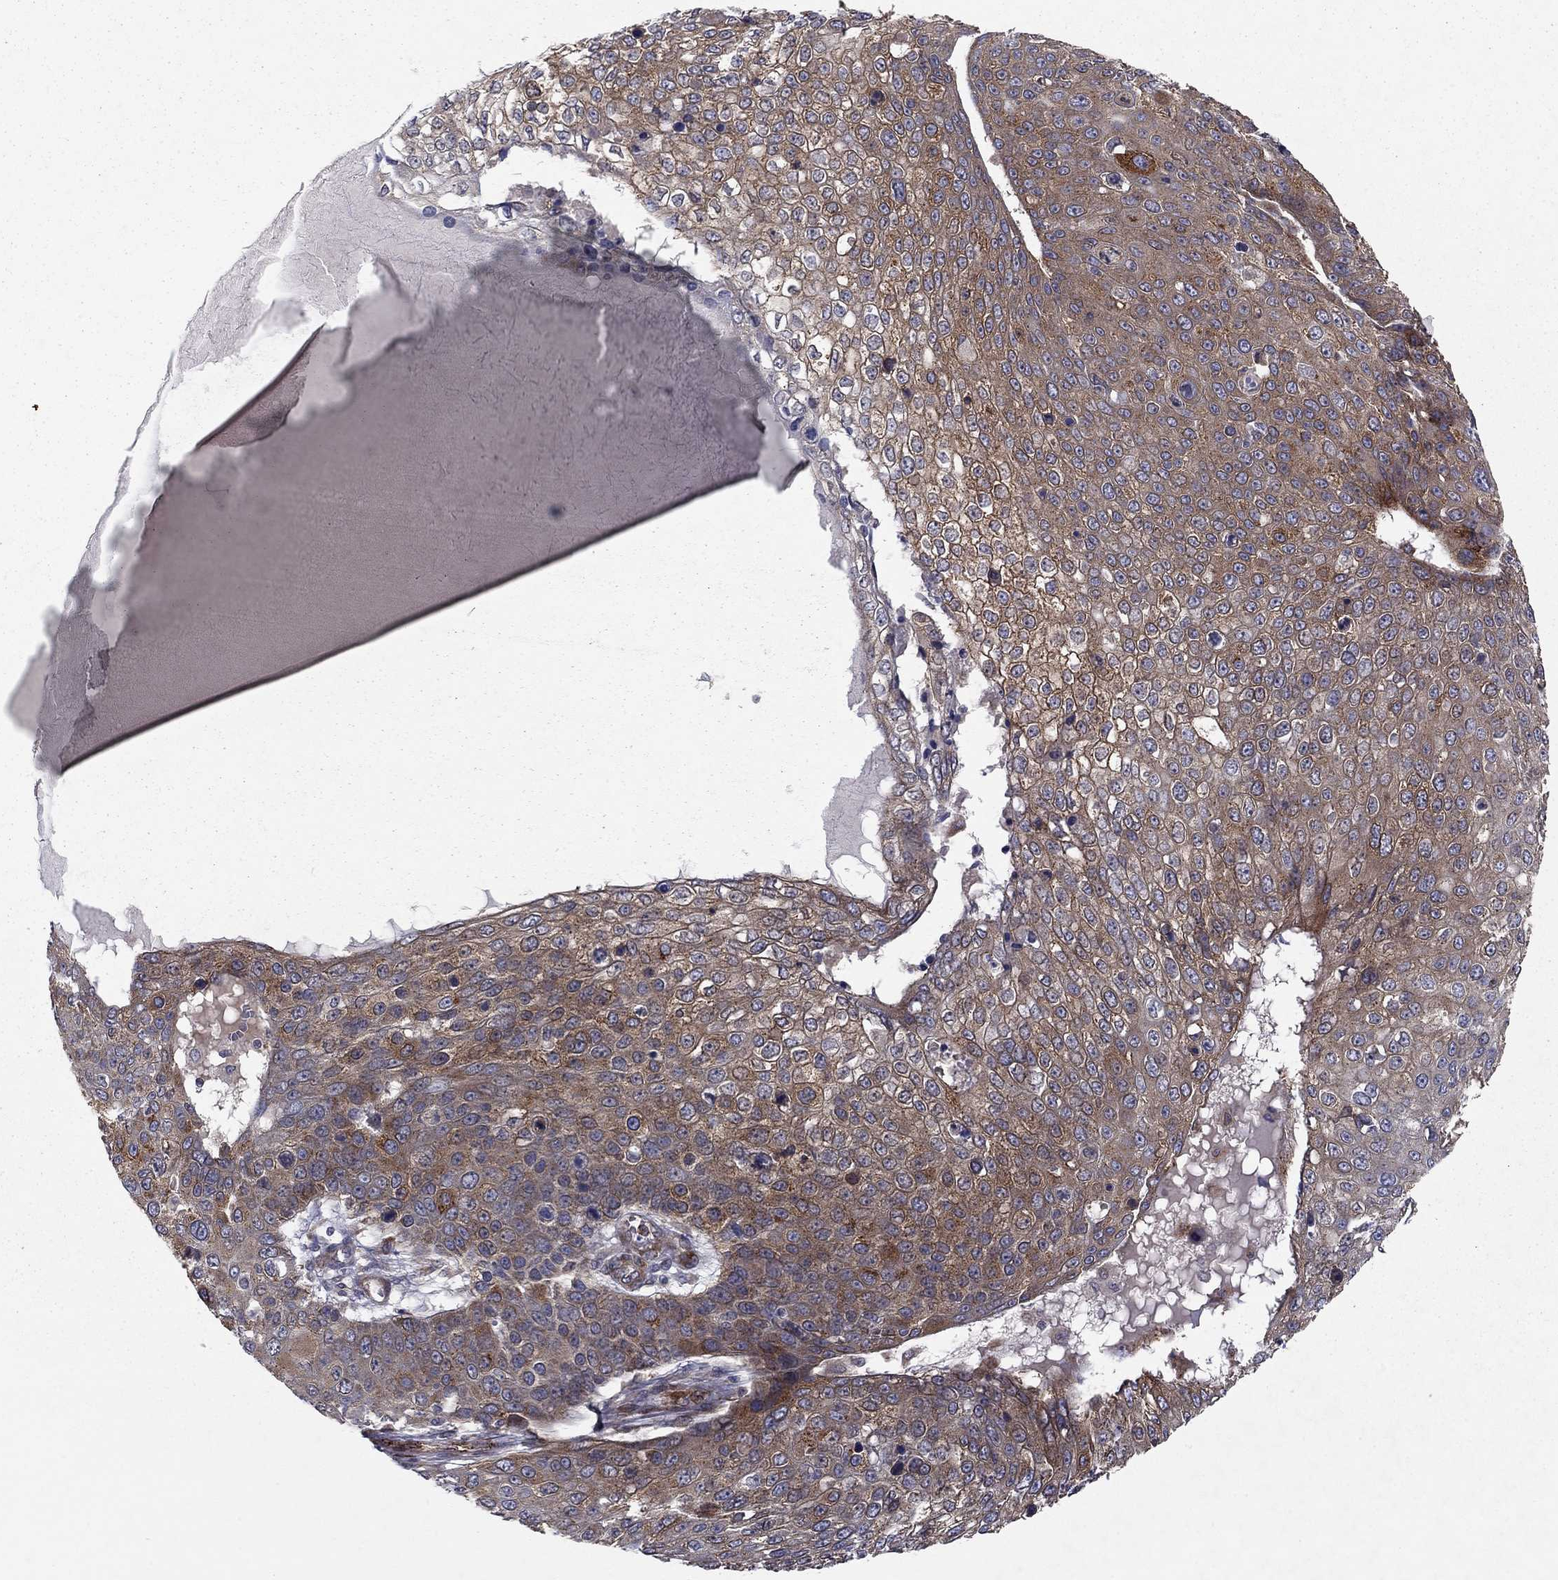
{"staining": {"intensity": "moderate", "quantity": "<25%", "location": "cytoplasmic/membranous"}, "tissue": "skin cancer", "cell_type": "Tumor cells", "image_type": "cancer", "snomed": [{"axis": "morphology", "description": "Squamous cell carcinoma, NOS"}, {"axis": "topography", "description": "Skin"}], "caption": "Skin cancer stained with a brown dye displays moderate cytoplasmic/membranous positive expression in about <25% of tumor cells.", "gene": "YIF1A", "patient": {"sex": "male", "age": 71}}